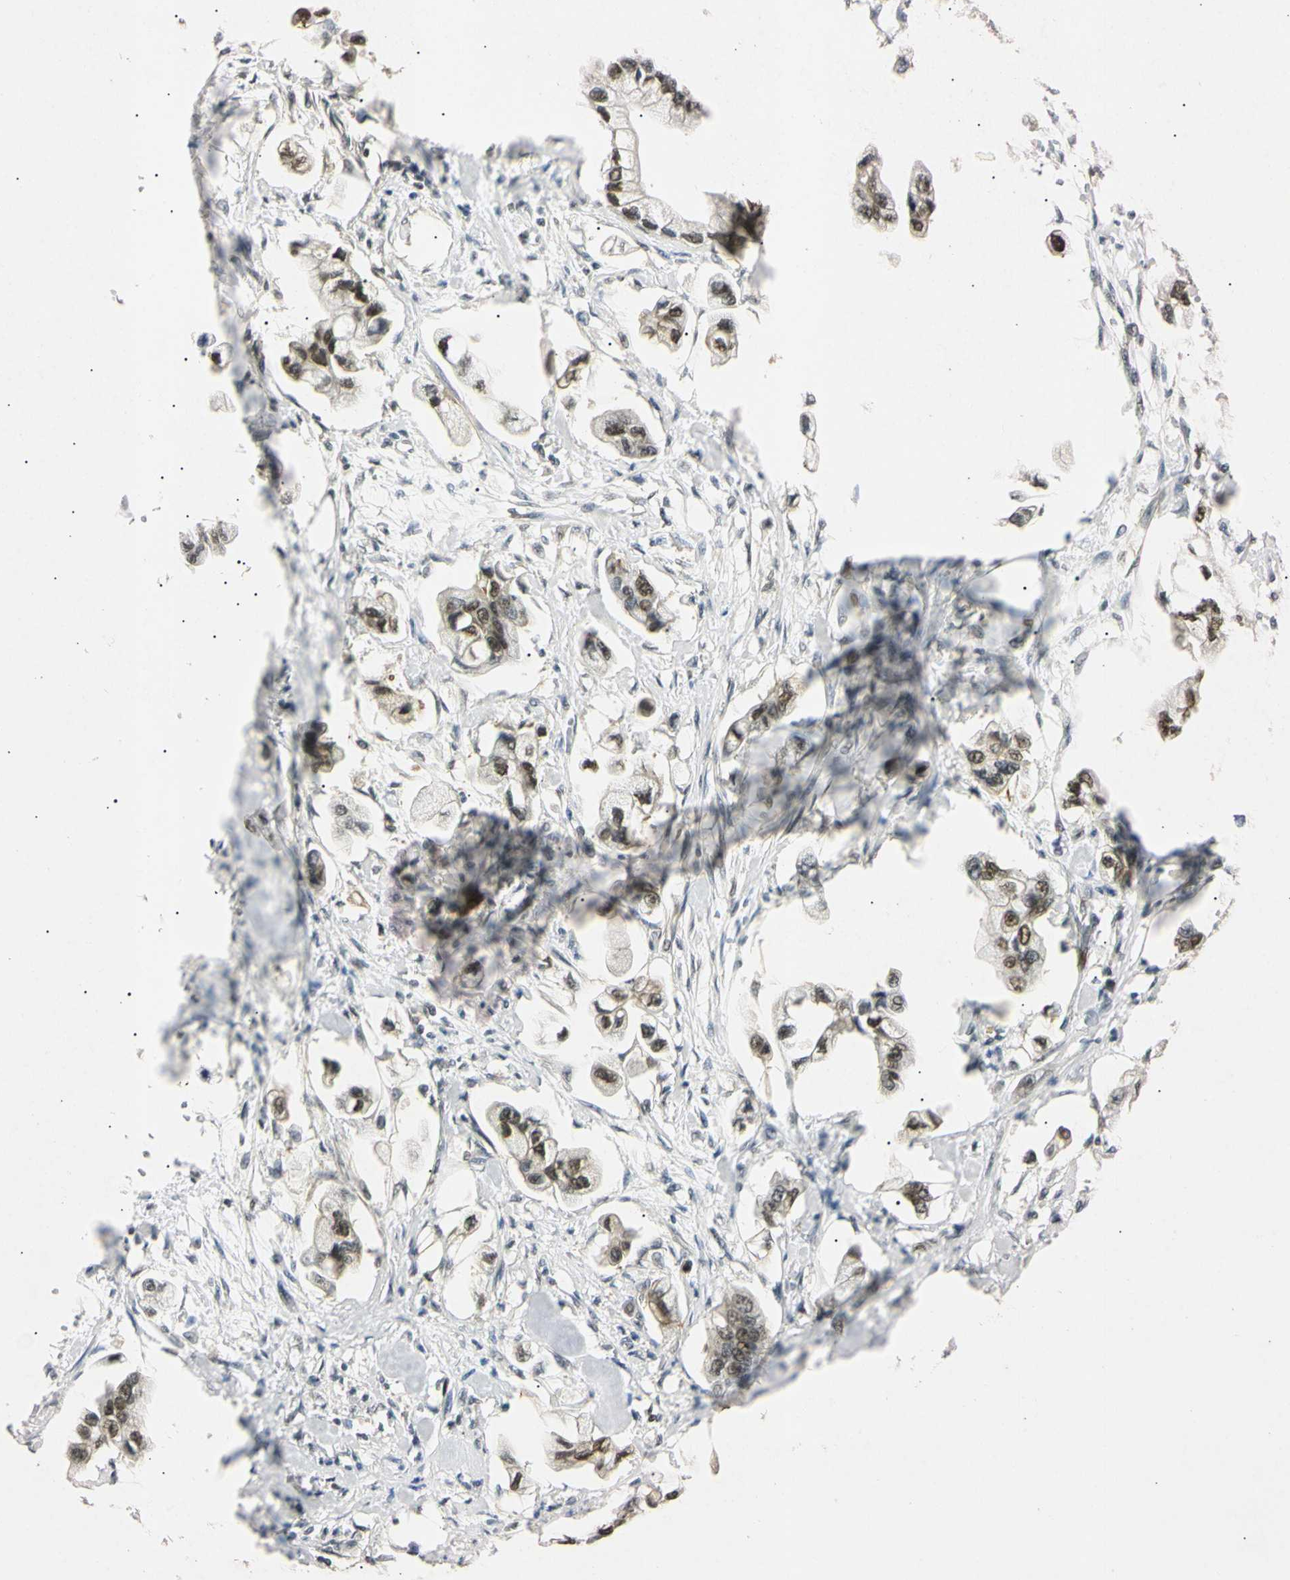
{"staining": {"intensity": "moderate", "quantity": ">75%", "location": "nuclear"}, "tissue": "stomach cancer", "cell_type": "Tumor cells", "image_type": "cancer", "snomed": [{"axis": "morphology", "description": "Adenocarcinoma, NOS"}, {"axis": "topography", "description": "Stomach"}], "caption": "Brown immunohistochemical staining in human stomach cancer displays moderate nuclear staining in about >75% of tumor cells. (IHC, brightfield microscopy, high magnification).", "gene": "SMARCA5", "patient": {"sex": "male", "age": 62}}